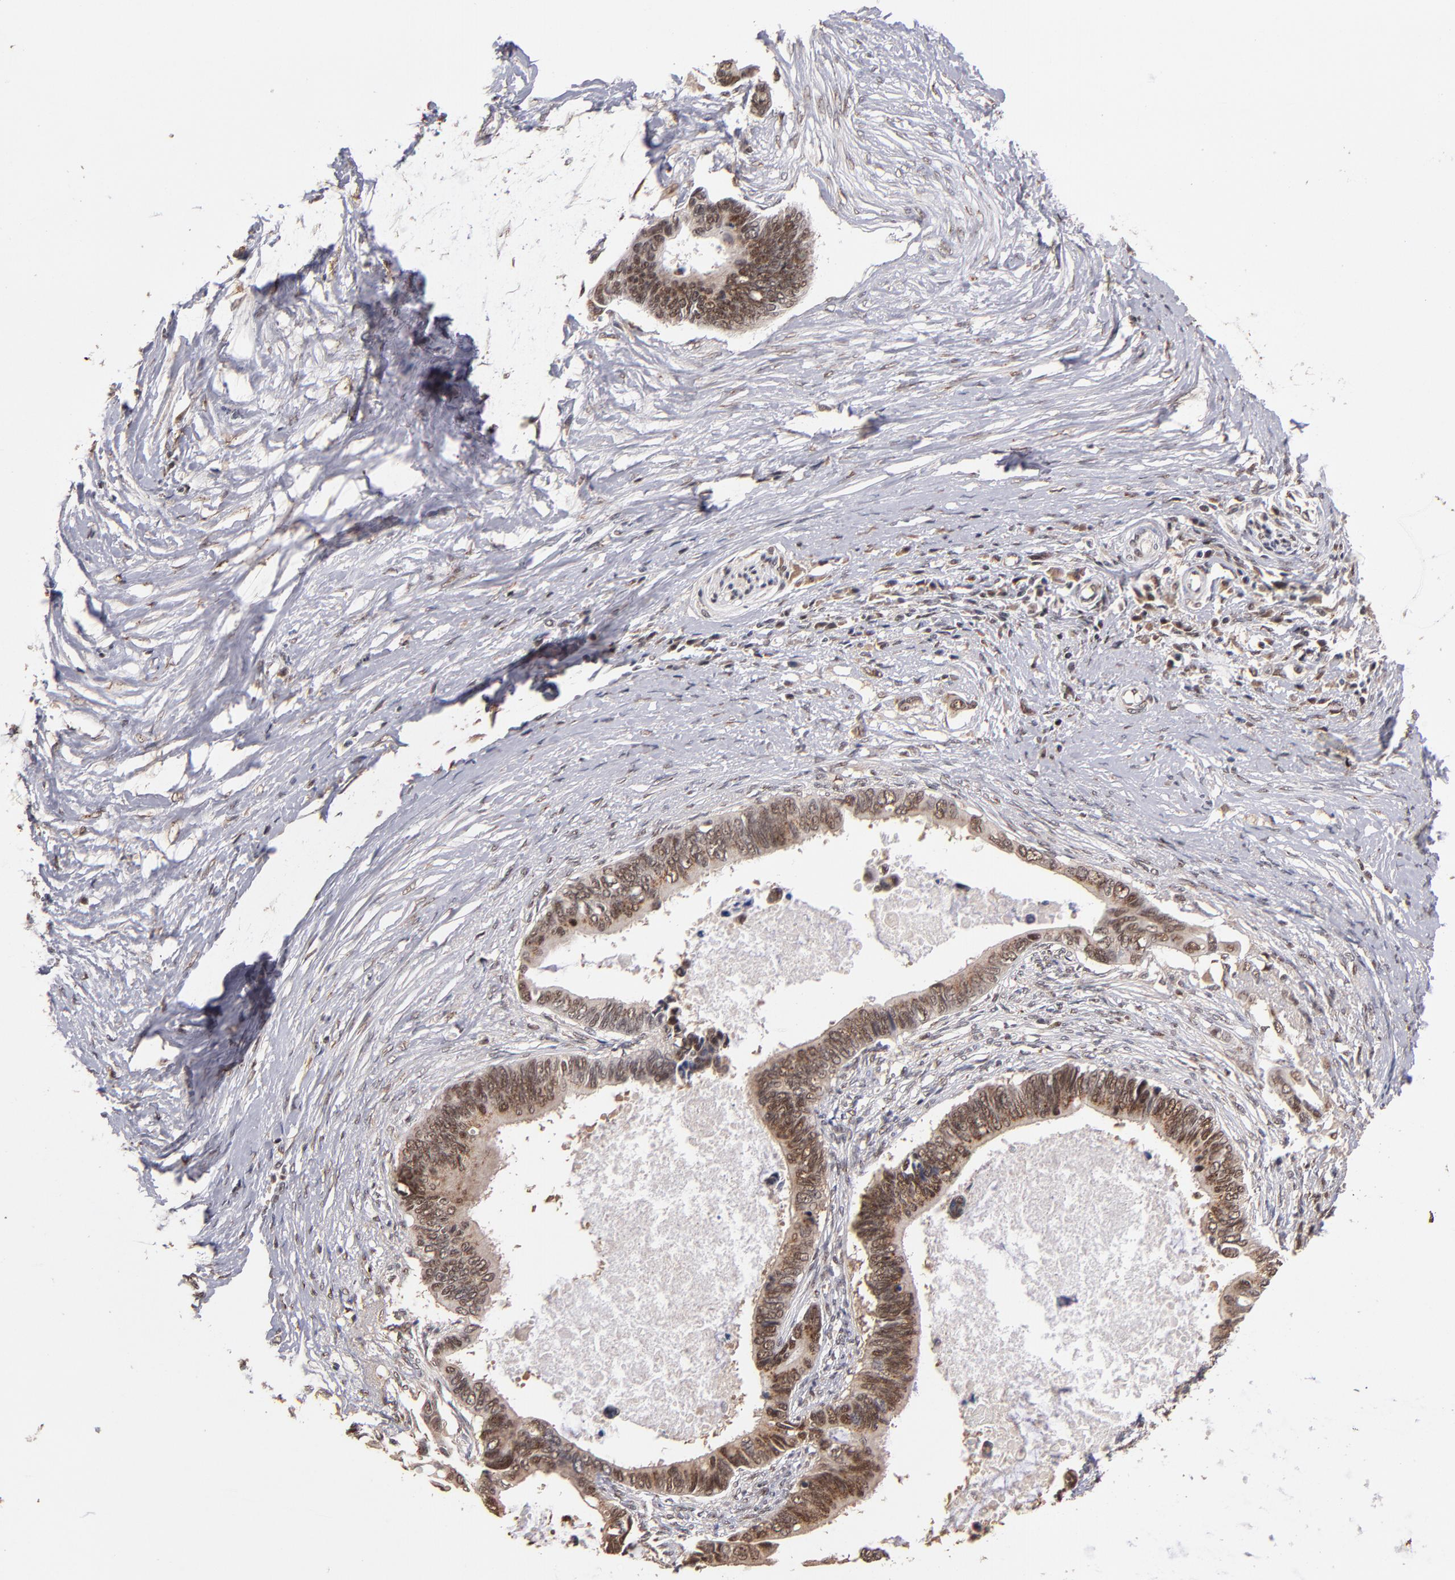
{"staining": {"intensity": "moderate", "quantity": "25%-75%", "location": "cytoplasmic/membranous,nuclear"}, "tissue": "pancreatic cancer", "cell_type": "Tumor cells", "image_type": "cancer", "snomed": [{"axis": "morphology", "description": "Adenocarcinoma, NOS"}, {"axis": "topography", "description": "Pancreas"}], "caption": "IHC (DAB) staining of human pancreatic adenocarcinoma reveals moderate cytoplasmic/membranous and nuclear protein staining in about 25%-75% of tumor cells.", "gene": "EAPP", "patient": {"sex": "female", "age": 70}}